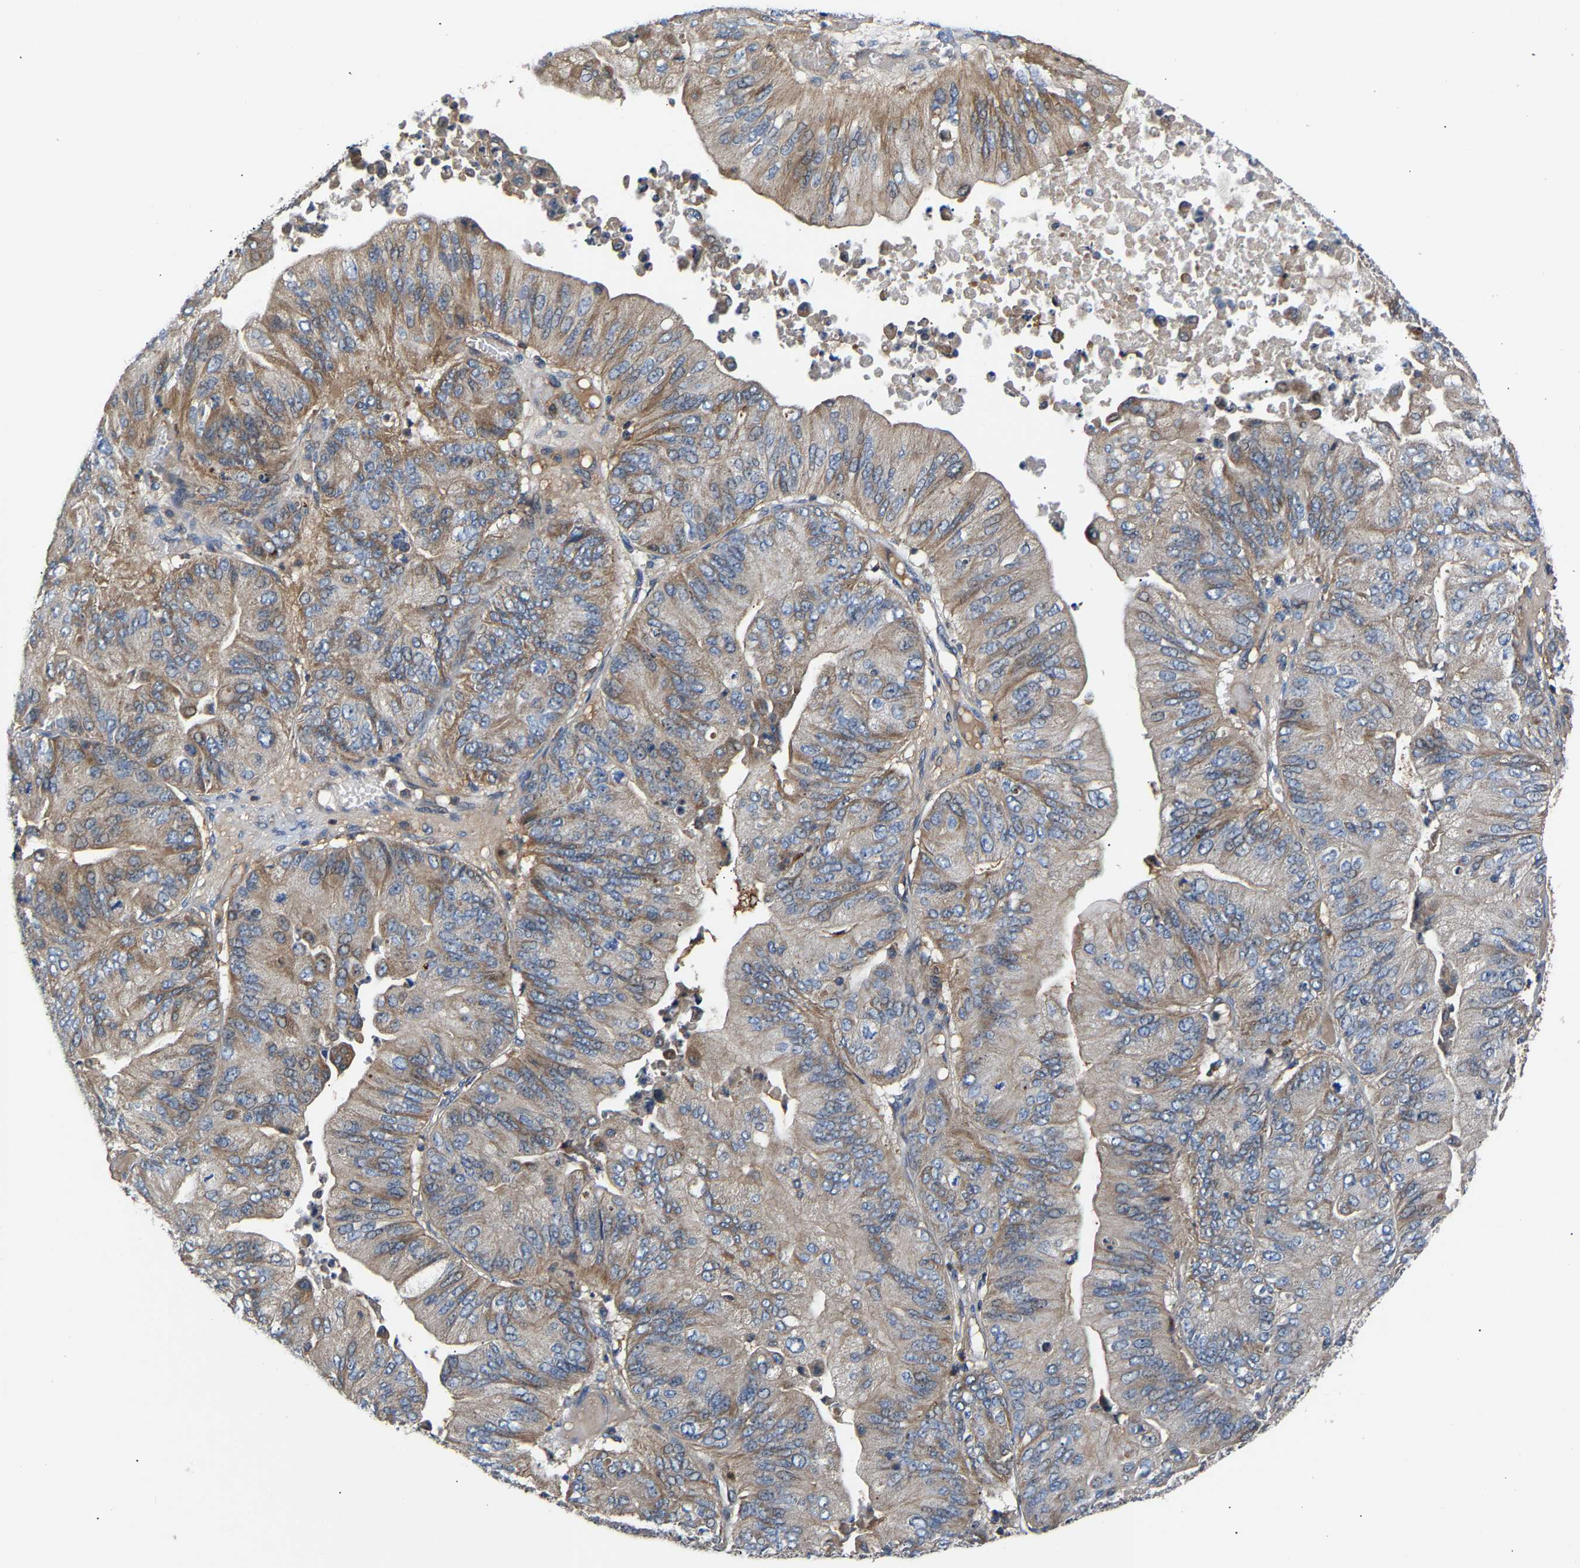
{"staining": {"intensity": "weak", "quantity": "25%-75%", "location": "cytoplasmic/membranous"}, "tissue": "ovarian cancer", "cell_type": "Tumor cells", "image_type": "cancer", "snomed": [{"axis": "morphology", "description": "Cystadenocarcinoma, mucinous, NOS"}, {"axis": "topography", "description": "Ovary"}], "caption": "A low amount of weak cytoplasmic/membranous expression is appreciated in approximately 25%-75% of tumor cells in ovarian mucinous cystadenocarcinoma tissue.", "gene": "CCDC171", "patient": {"sex": "female", "age": 61}}